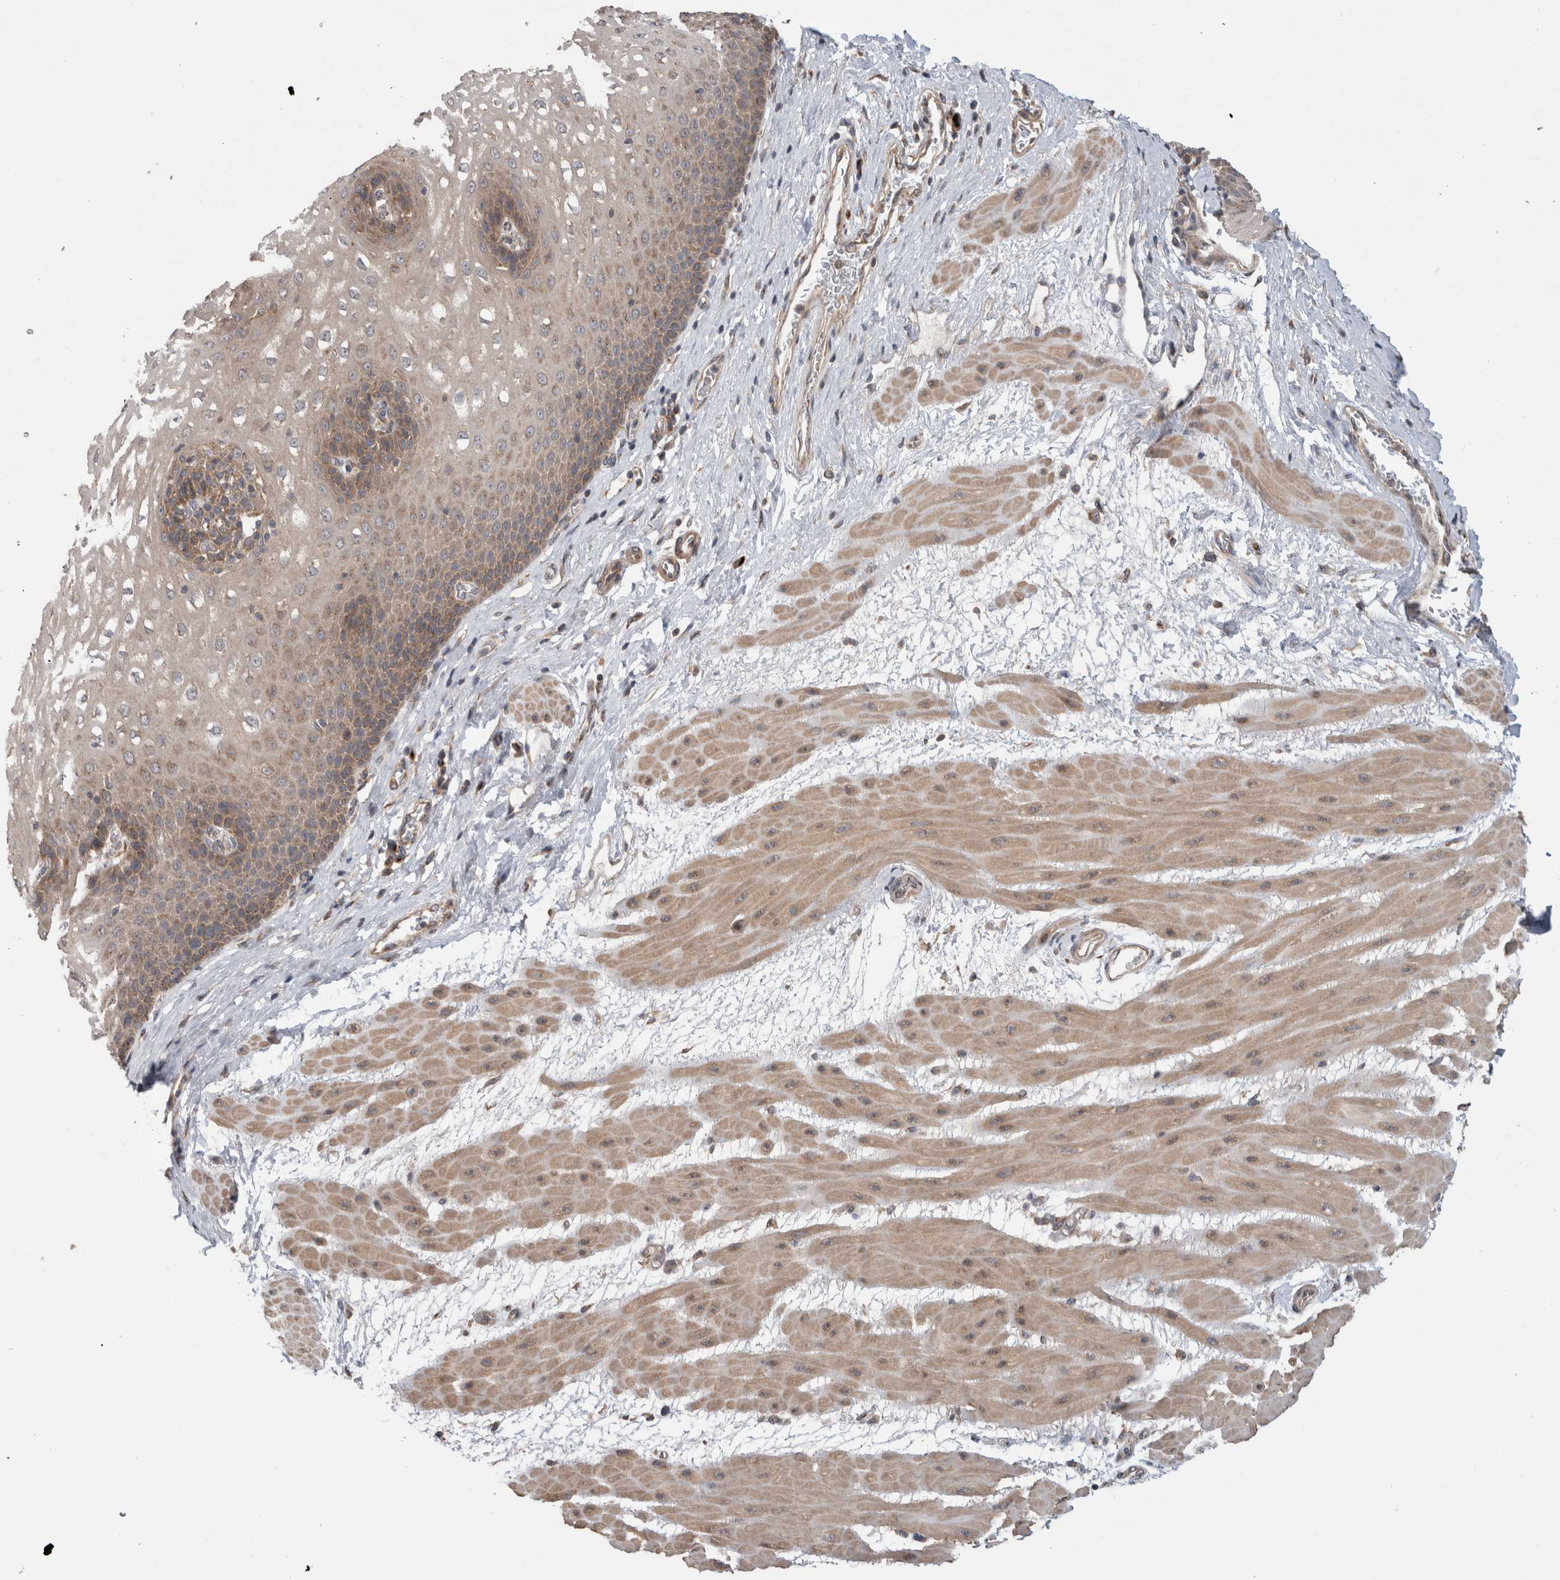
{"staining": {"intensity": "moderate", "quantity": "25%-75%", "location": "cytoplasmic/membranous"}, "tissue": "esophagus", "cell_type": "Squamous epithelial cells", "image_type": "normal", "snomed": [{"axis": "morphology", "description": "Normal tissue, NOS"}, {"axis": "topography", "description": "Esophagus"}], "caption": "Protein staining displays moderate cytoplasmic/membranous staining in approximately 25%-75% of squamous epithelial cells in unremarkable esophagus. Nuclei are stained in blue.", "gene": "TRIM5", "patient": {"sex": "male", "age": 48}}